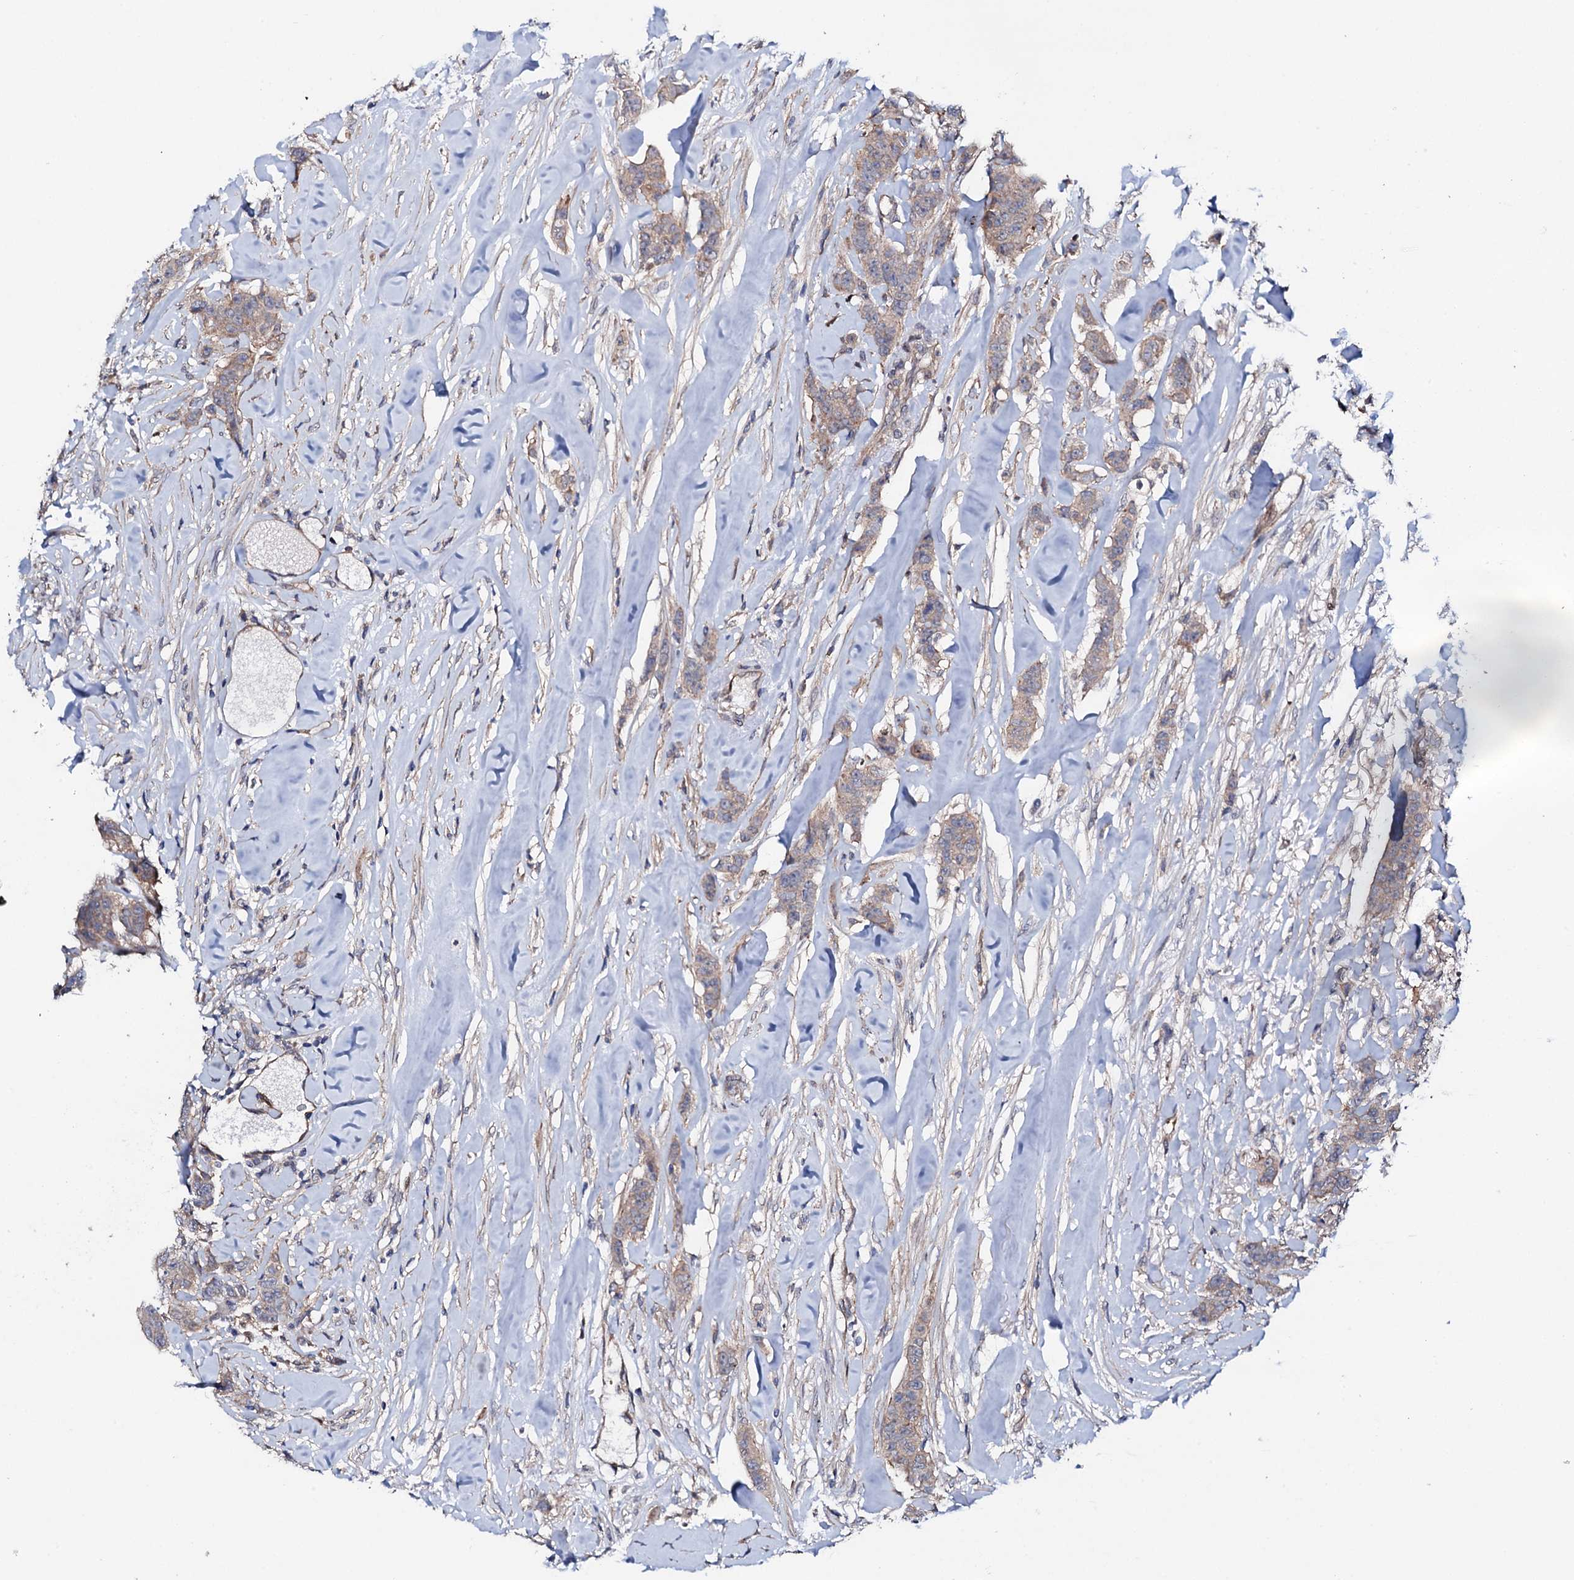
{"staining": {"intensity": "weak", "quantity": "25%-75%", "location": "cytoplasmic/membranous"}, "tissue": "breast cancer", "cell_type": "Tumor cells", "image_type": "cancer", "snomed": [{"axis": "morphology", "description": "Duct carcinoma"}, {"axis": "topography", "description": "Breast"}], "caption": "Immunohistochemistry (DAB) staining of human invasive ductal carcinoma (breast) reveals weak cytoplasmic/membranous protein positivity in about 25%-75% of tumor cells.", "gene": "CIAO2A", "patient": {"sex": "female", "age": 40}}